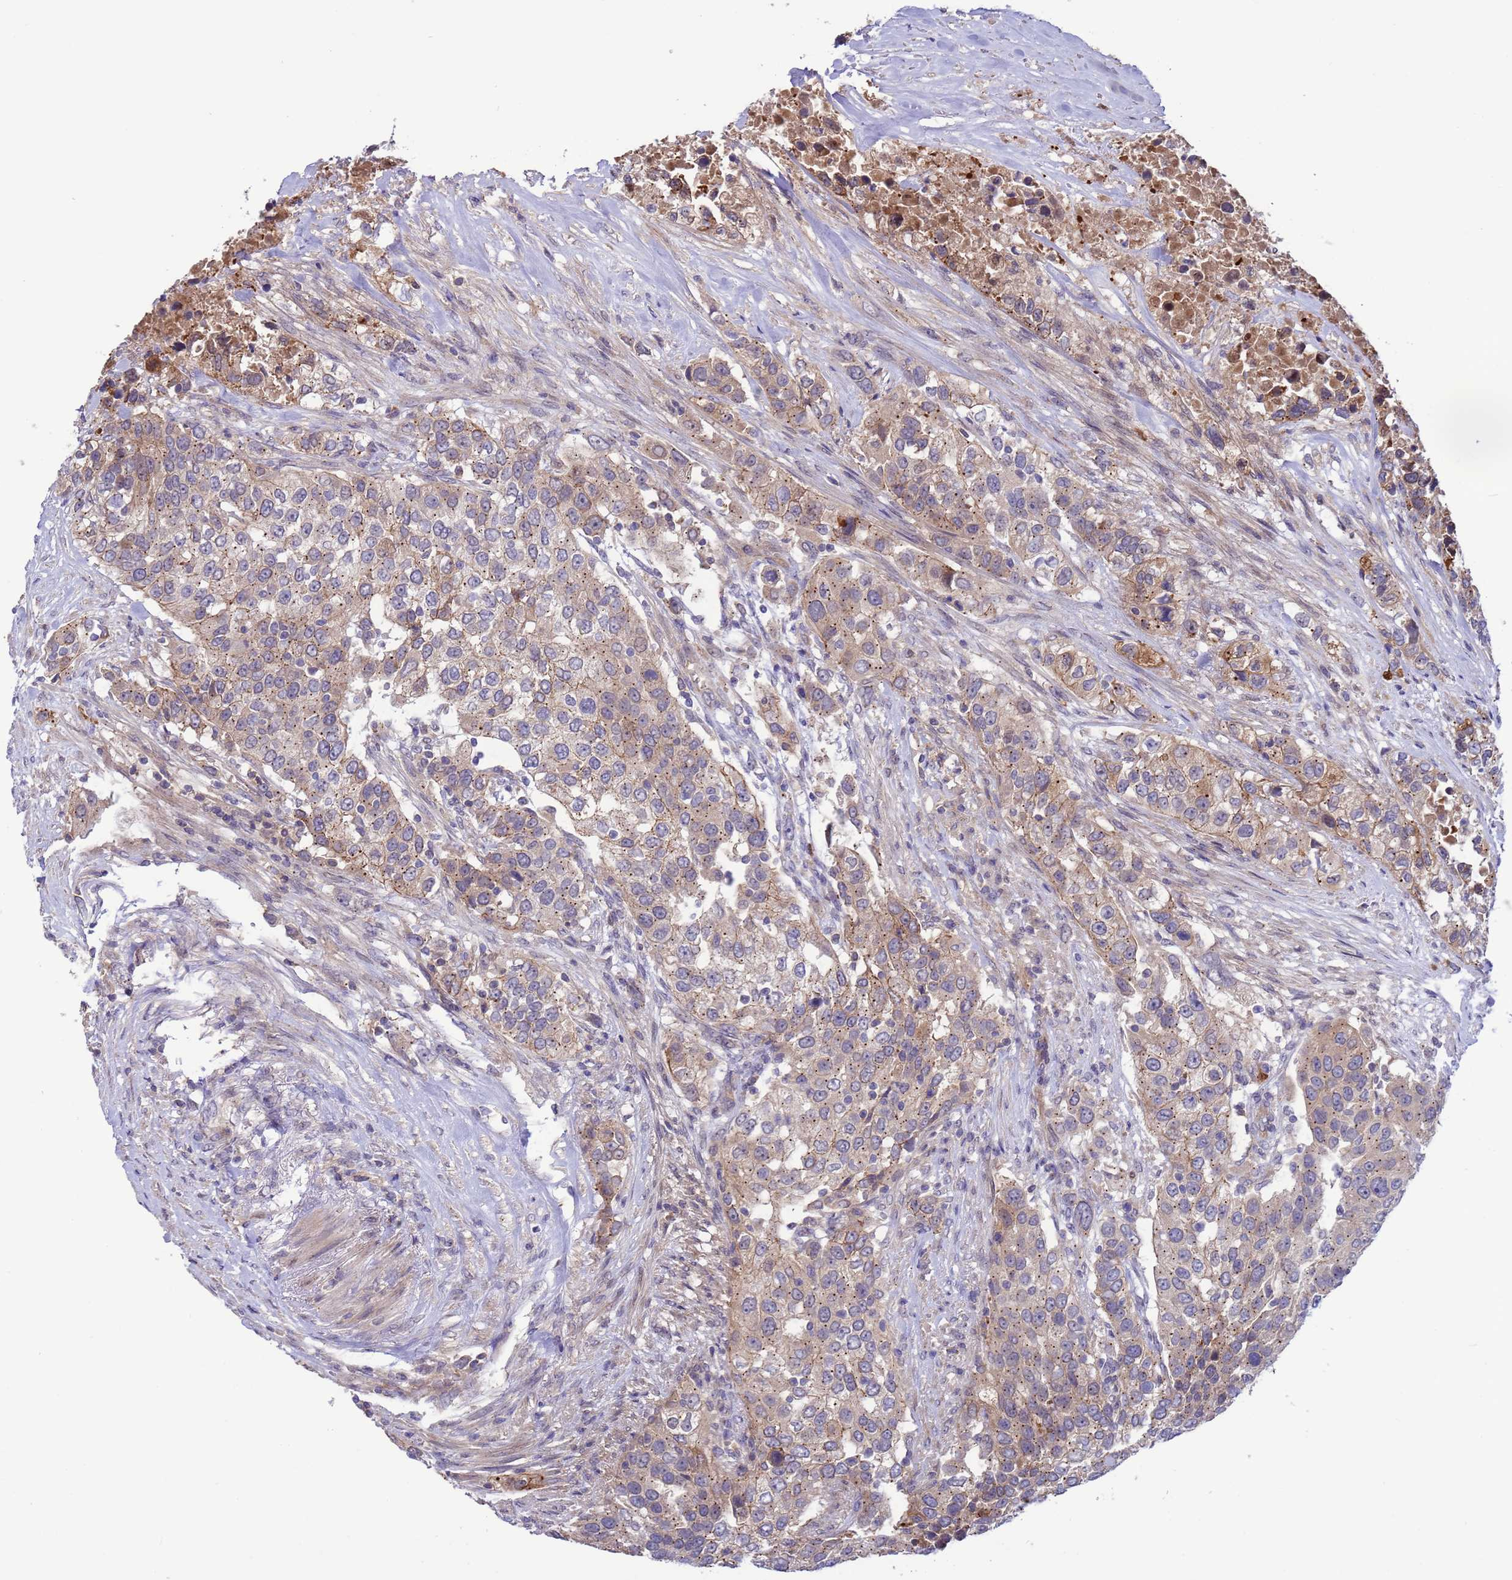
{"staining": {"intensity": "moderate", "quantity": "25%-75%", "location": "cytoplasmic/membranous"}, "tissue": "urothelial cancer", "cell_type": "Tumor cells", "image_type": "cancer", "snomed": [{"axis": "morphology", "description": "Urothelial carcinoma, High grade"}, {"axis": "topography", "description": "Urinary bladder"}], "caption": "Immunohistochemical staining of urothelial carcinoma (high-grade) reveals medium levels of moderate cytoplasmic/membranous protein expression in approximately 25%-75% of tumor cells.", "gene": "GJA10", "patient": {"sex": "female", "age": 80}}